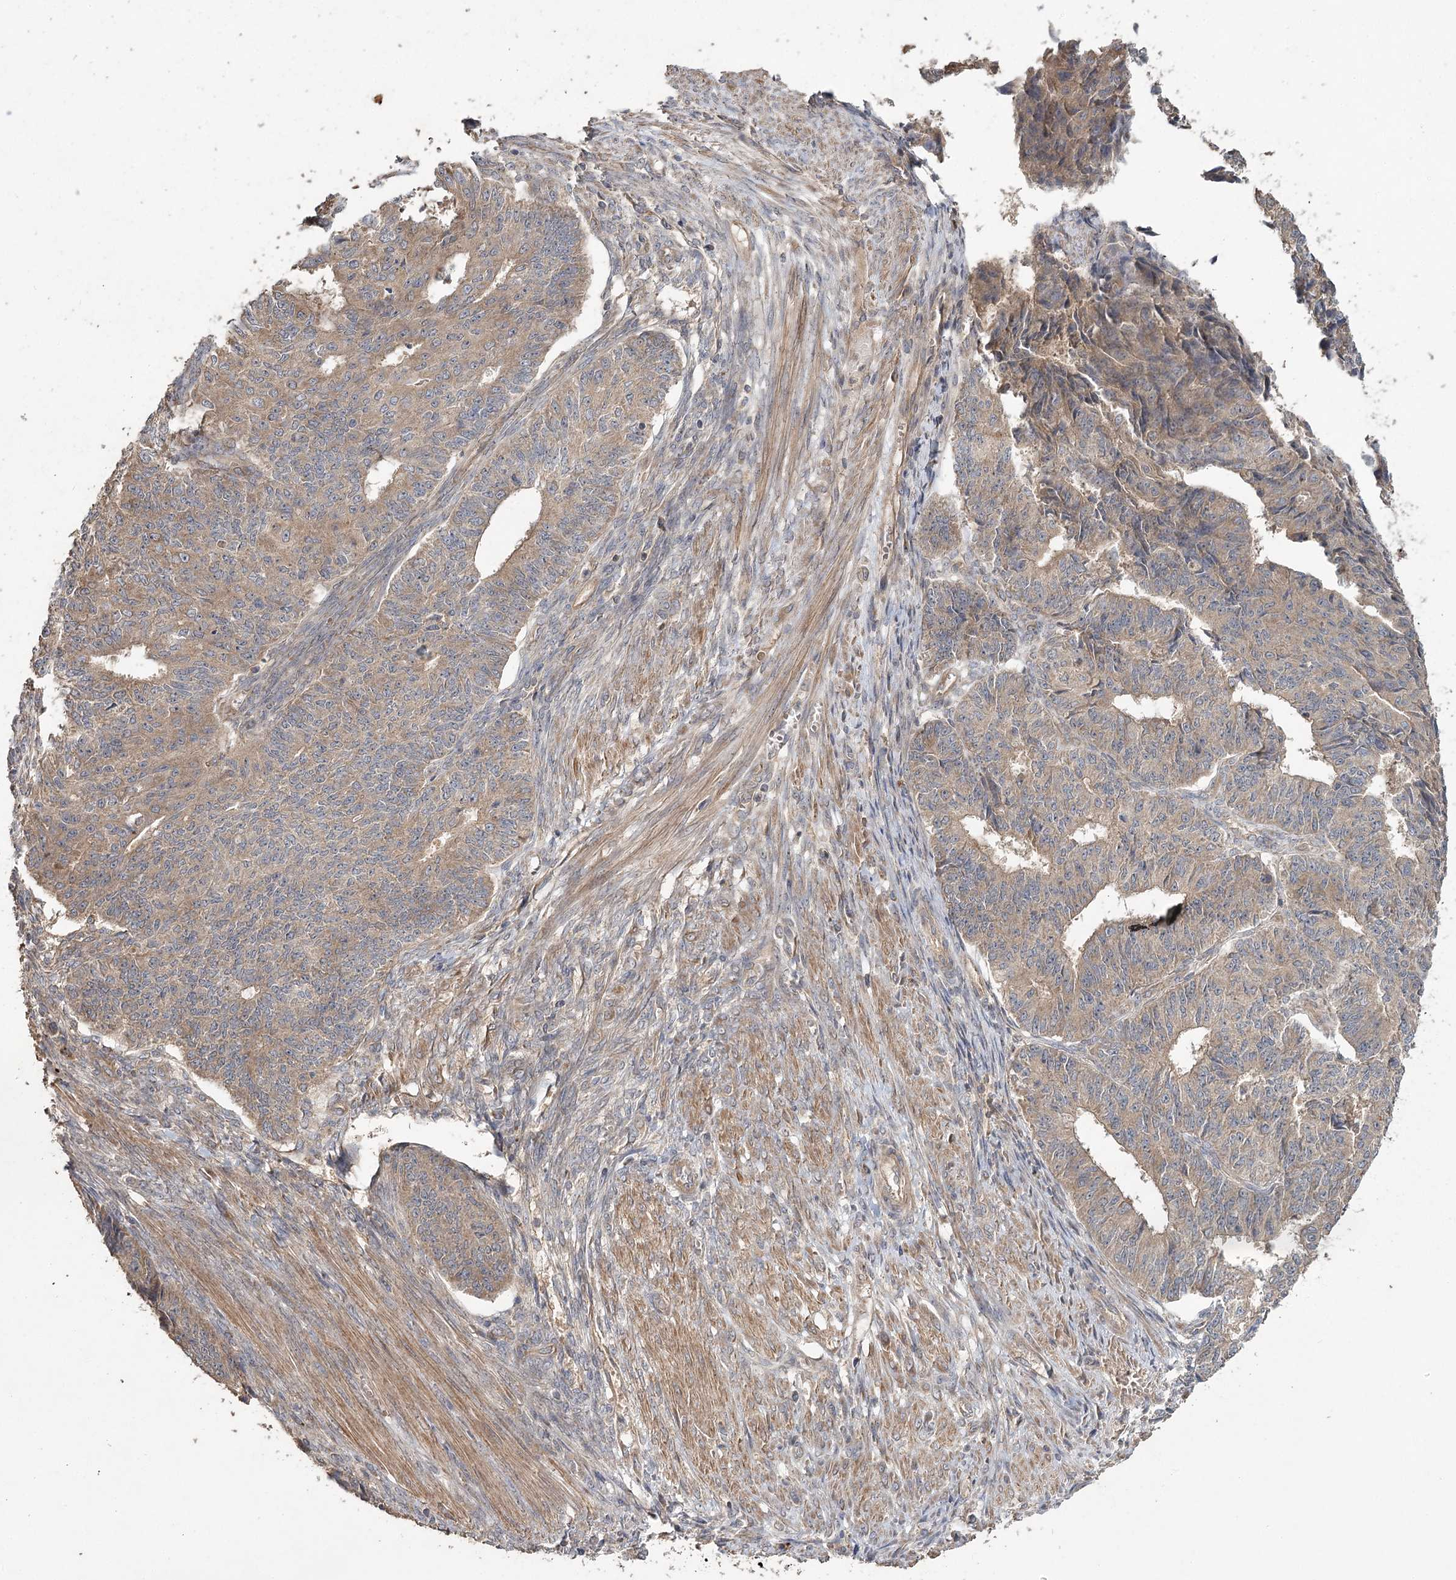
{"staining": {"intensity": "weak", "quantity": "25%-75%", "location": "cytoplasmic/membranous"}, "tissue": "endometrial cancer", "cell_type": "Tumor cells", "image_type": "cancer", "snomed": [{"axis": "morphology", "description": "Adenocarcinoma, NOS"}, {"axis": "topography", "description": "Endometrium"}], "caption": "Endometrial cancer stained with a protein marker exhibits weak staining in tumor cells.", "gene": "RIN2", "patient": {"sex": "female", "age": 32}}